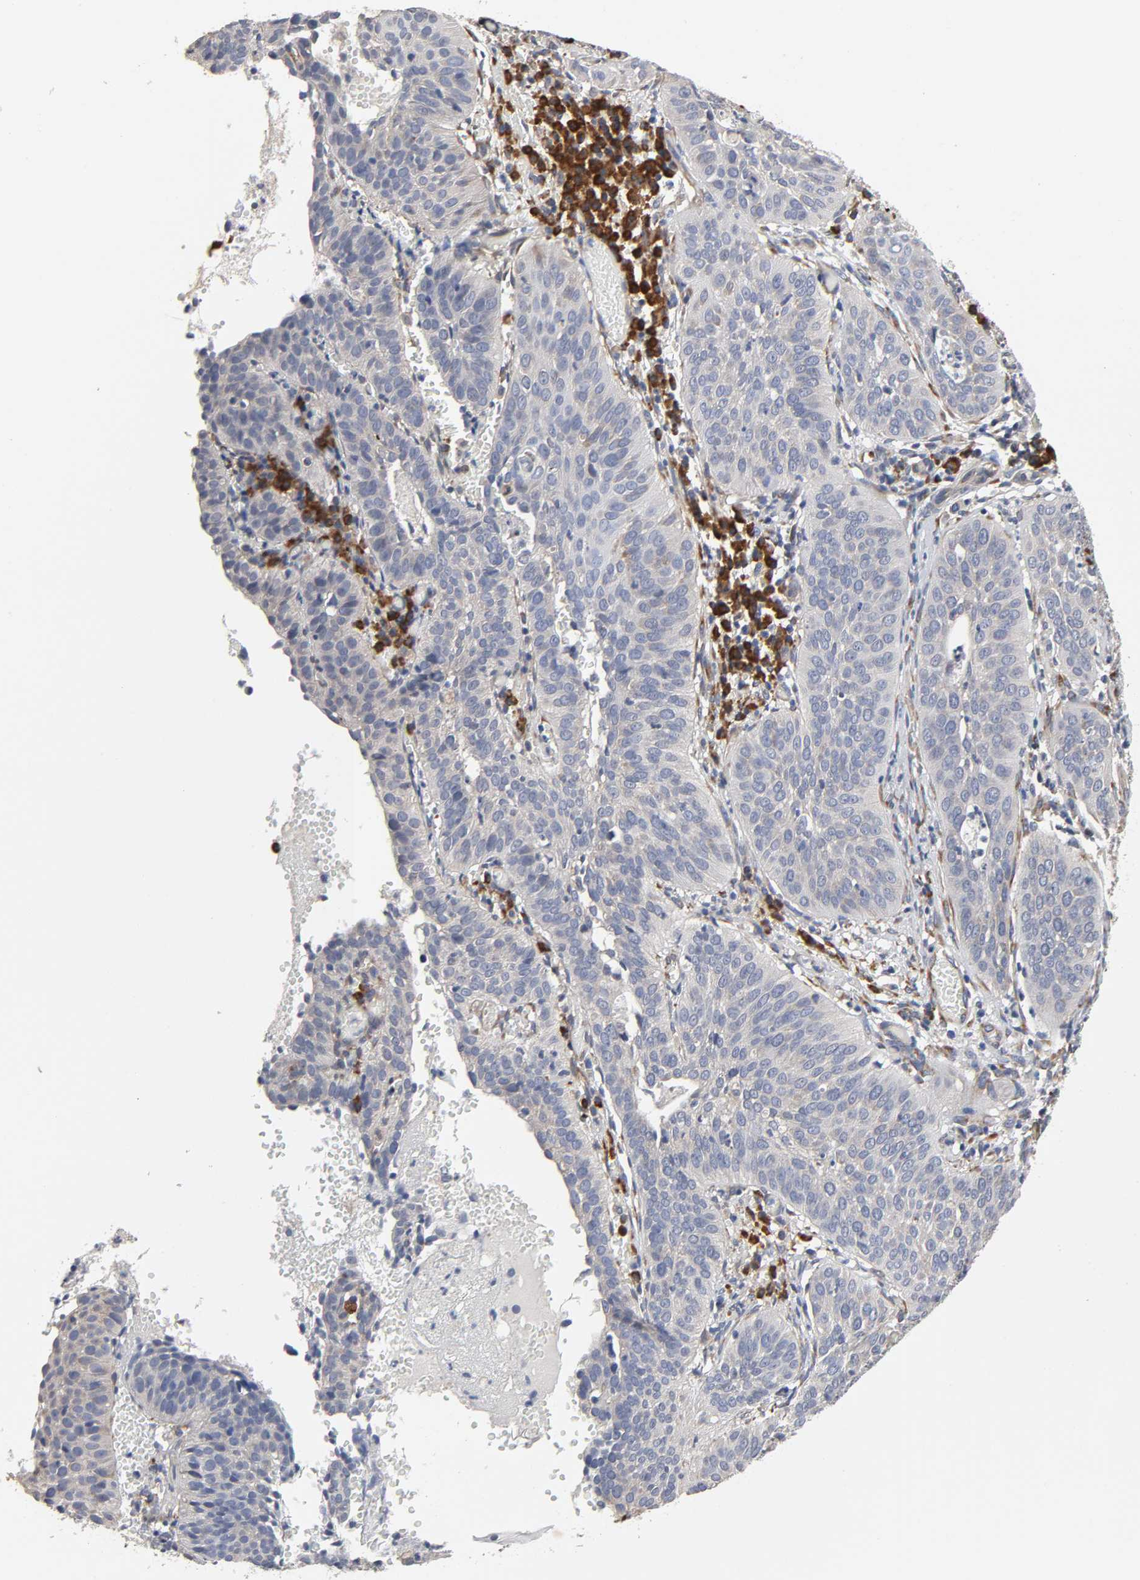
{"staining": {"intensity": "negative", "quantity": "none", "location": "none"}, "tissue": "cervical cancer", "cell_type": "Tumor cells", "image_type": "cancer", "snomed": [{"axis": "morphology", "description": "Squamous cell carcinoma, NOS"}, {"axis": "topography", "description": "Cervix"}], "caption": "Immunohistochemistry (IHC) photomicrograph of neoplastic tissue: human squamous cell carcinoma (cervical) stained with DAB shows no significant protein staining in tumor cells. (Stains: DAB immunohistochemistry with hematoxylin counter stain, Microscopy: brightfield microscopy at high magnification).", "gene": "HDLBP", "patient": {"sex": "female", "age": 39}}